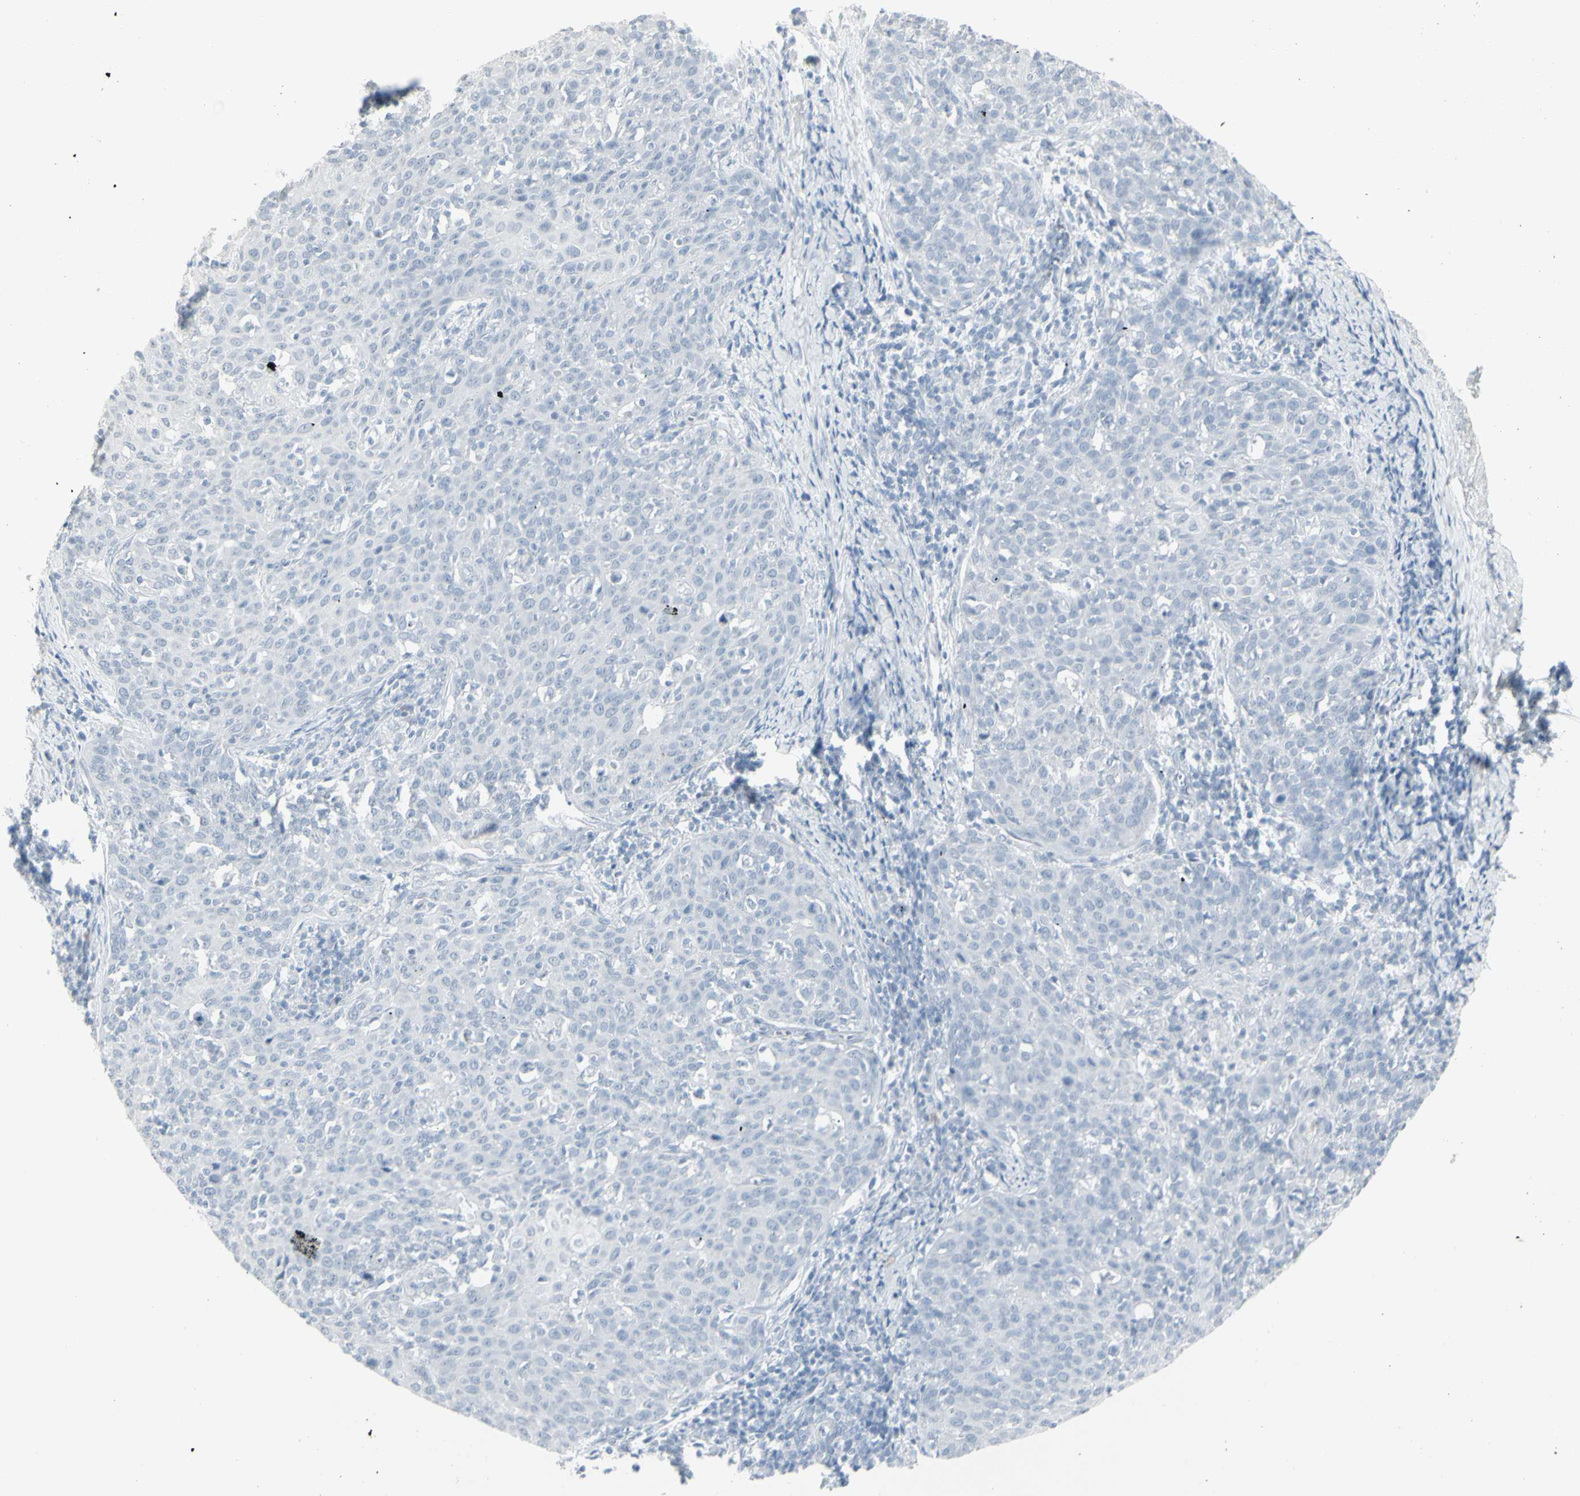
{"staining": {"intensity": "negative", "quantity": "none", "location": "none"}, "tissue": "cervical cancer", "cell_type": "Tumor cells", "image_type": "cancer", "snomed": [{"axis": "morphology", "description": "Squamous cell carcinoma, NOS"}, {"axis": "topography", "description": "Cervix"}], "caption": "Cervical cancer (squamous cell carcinoma) stained for a protein using immunohistochemistry (IHC) shows no positivity tumor cells.", "gene": "YBX2", "patient": {"sex": "female", "age": 38}}